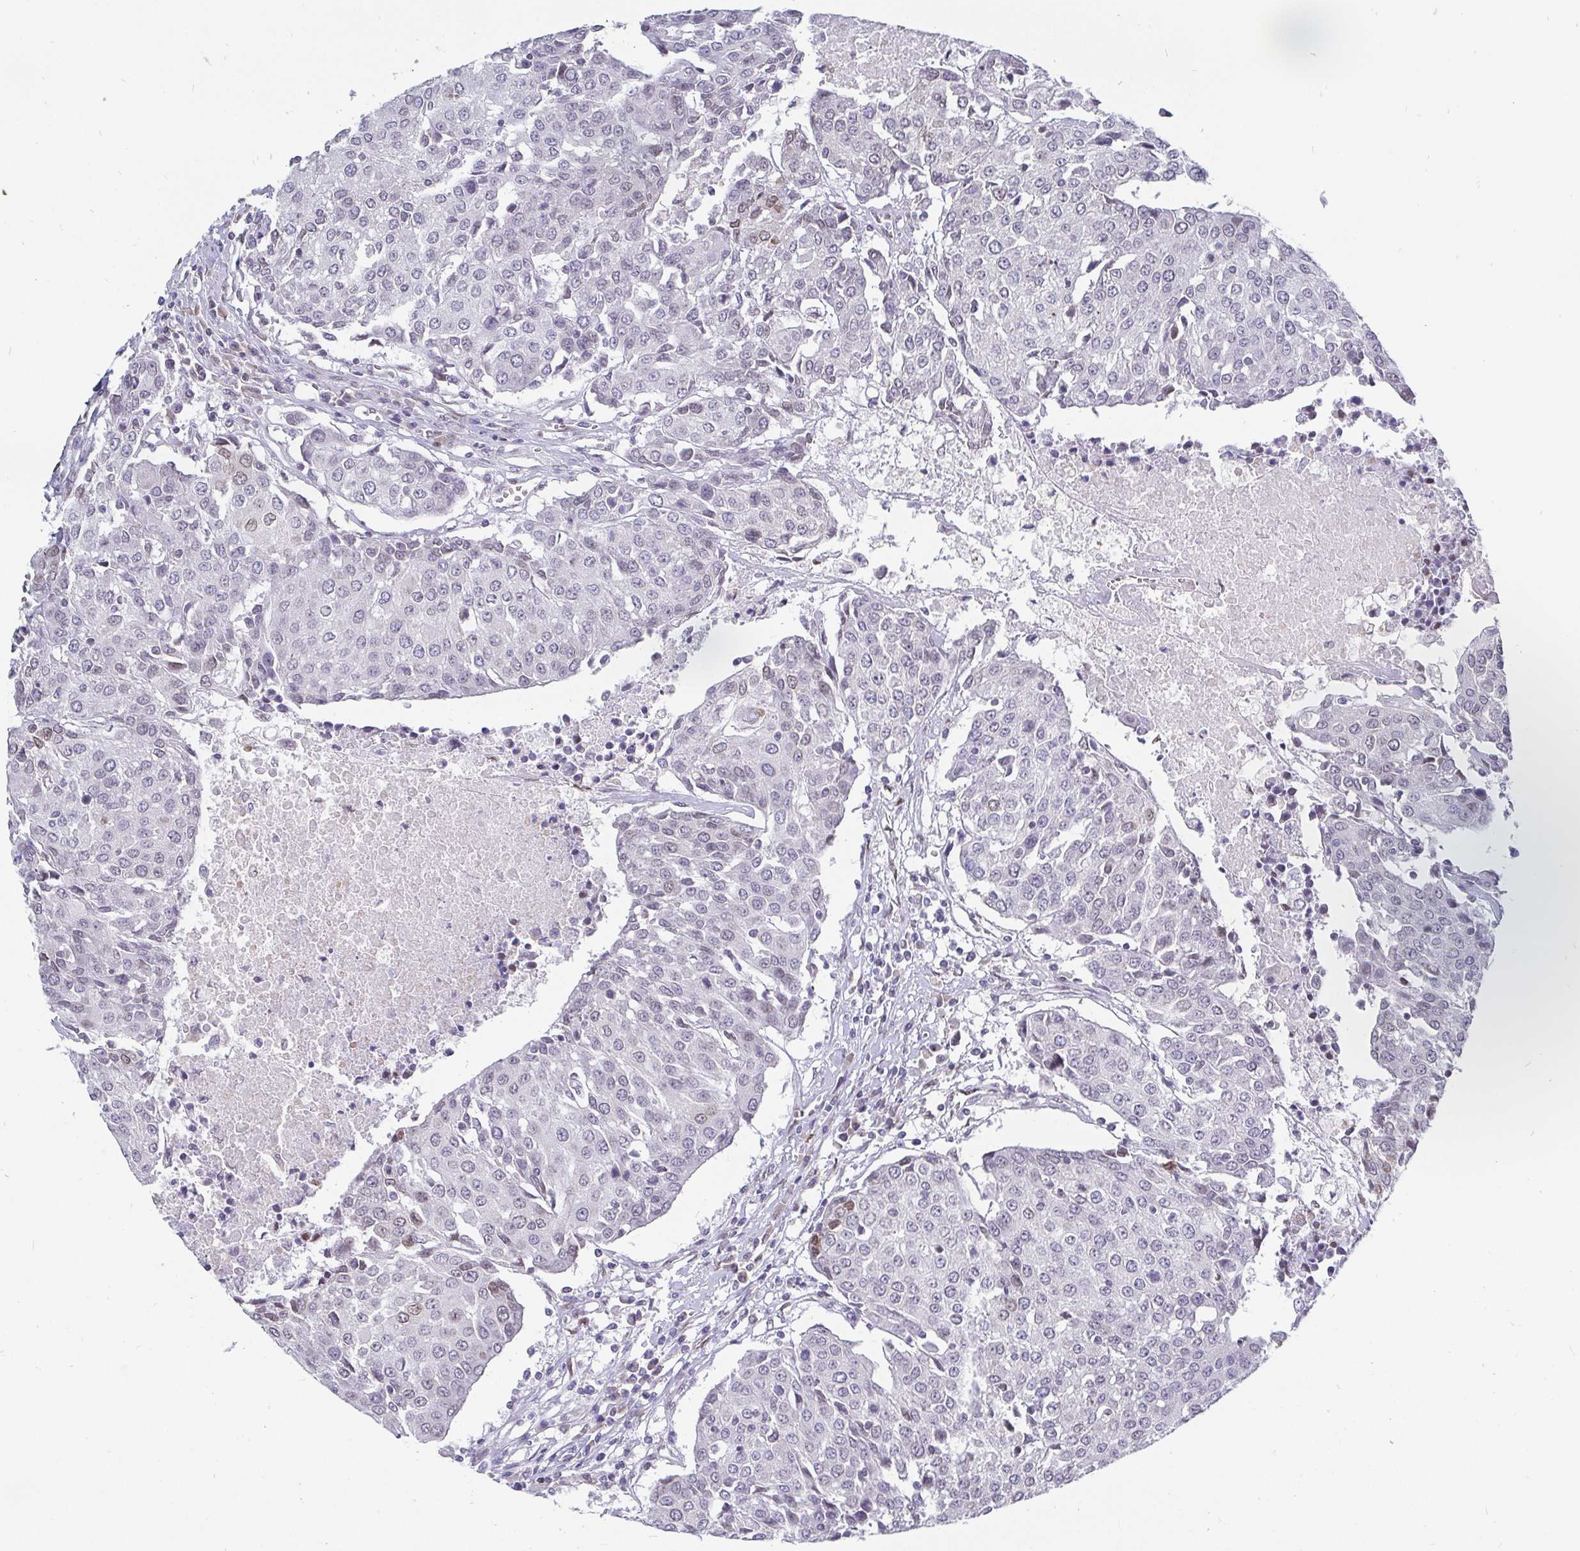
{"staining": {"intensity": "negative", "quantity": "none", "location": "none"}, "tissue": "urothelial cancer", "cell_type": "Tumor cells", "image_type": "cancer", "snomed": [{"axis": "morphology", "description": "Urothelial carcinoma, High grade"}, {"axis": "topography", "description": "Urinary bladder"}], "caption": "Immunohistochemistry photomicrograph of urothelial cancer stained for a protein (brown), which shows no staining in tumor cells.", "gene": "EMD", "patient": {"sex": "female", "age": 85}}